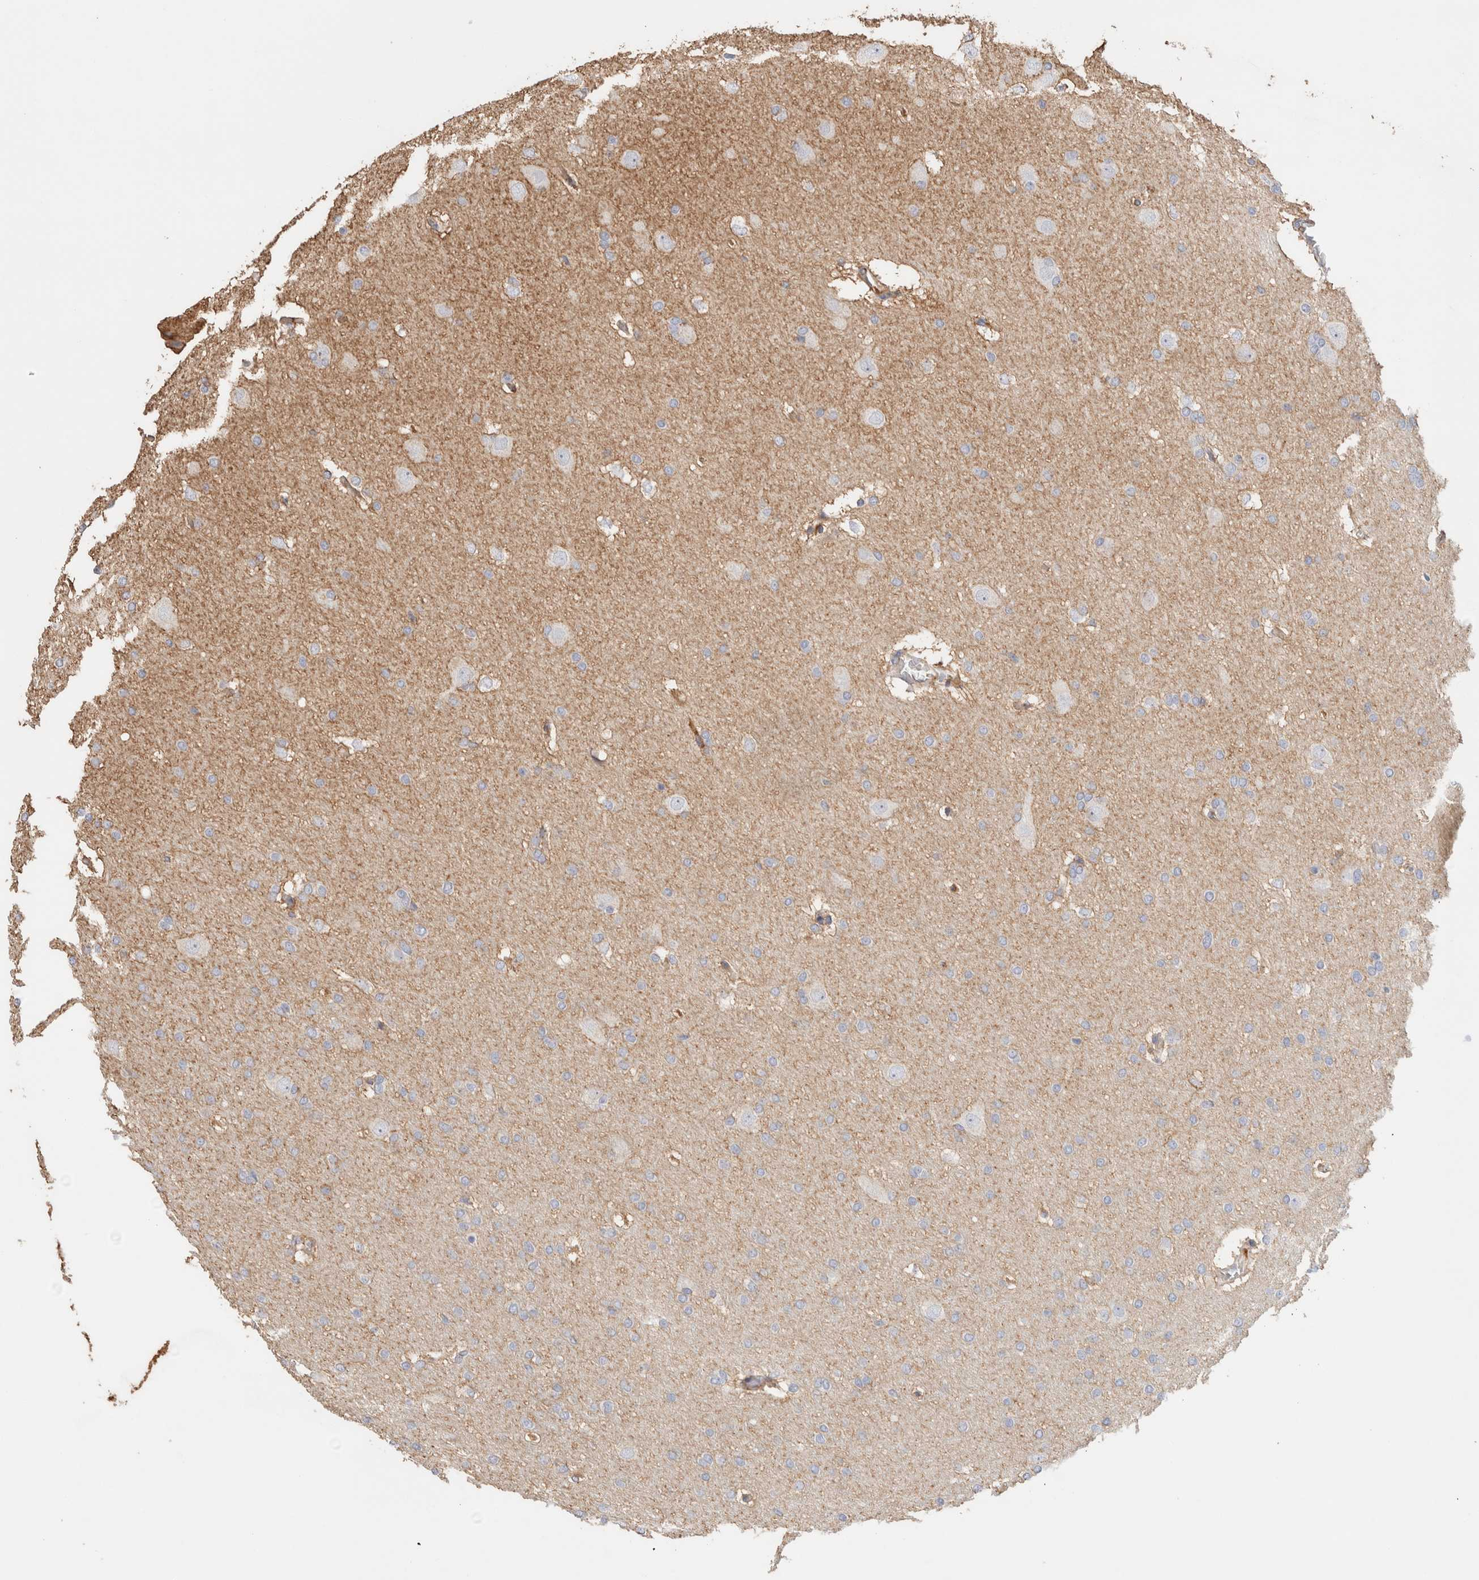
{"staining": {"intensity": "negative", "quantity": "none", "location": "none"}, "tissue": "glioma", "cell_type": "Tumor cells", "image_type": "cancer", "snomed": [{"axis": "morphology", "description": "Glioma, malignant, Low grade"}, {"axis": "topography", "description": "Brain"}], "caption": "DAB (3,3'-diaminobenzidine) immunohistochemical staining of glioma demonstrates no significant staining in tumor cells.", "gene": "PROS1", "patient": {"sex": "female", "age": 37}}